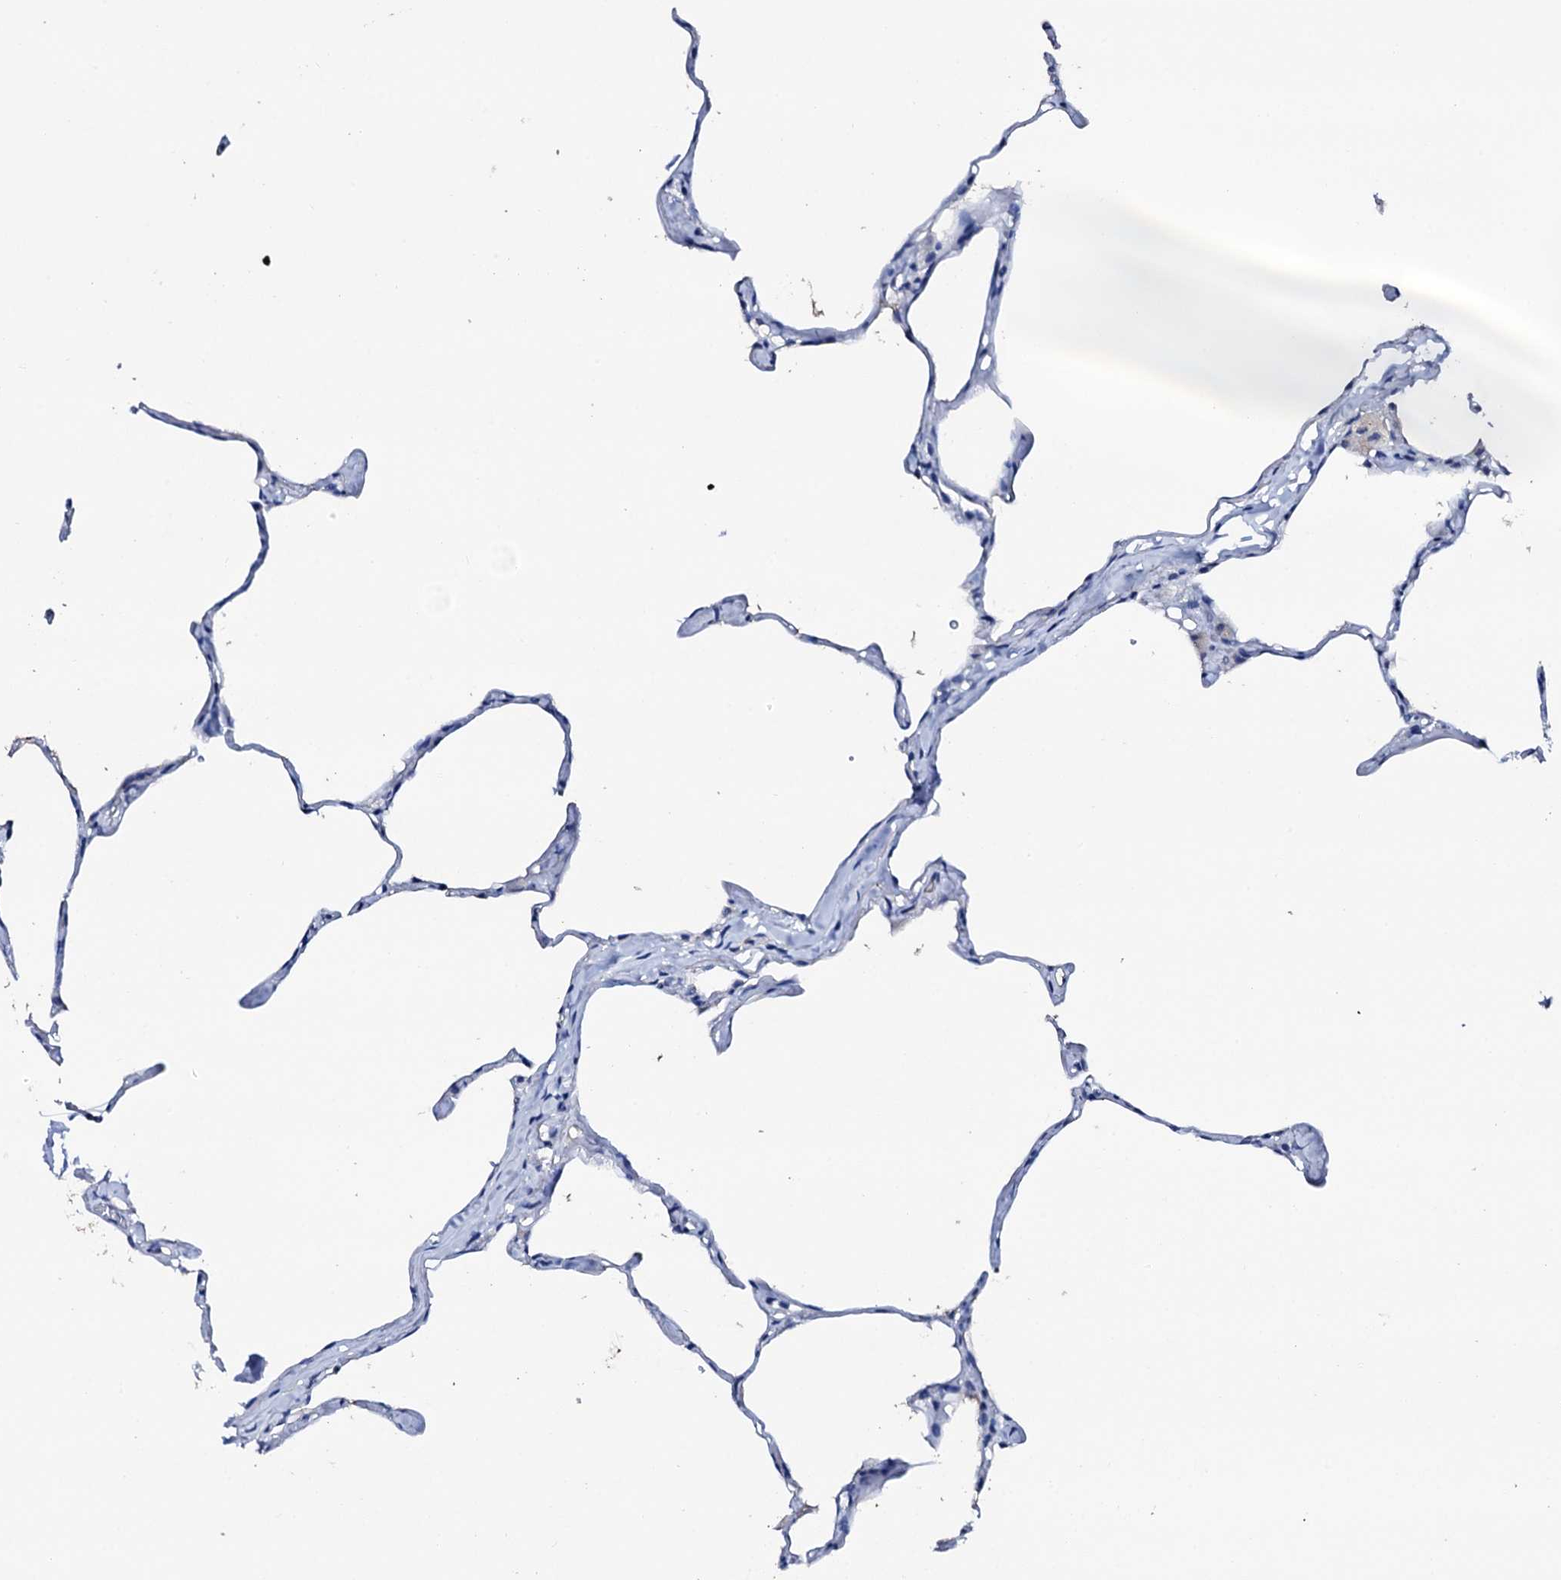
{"staining": {"intensity": "negative", "quantity": "none", "location": "none"}, "tissue": "lung", "cell_type": "Alveolar cells", "image_type": "normal", "snomed": [{"axis": "morphology", "description": "Normal tissue, NOS"}, {"axis": "topography", "description": "Lung"}], "caption": "This histopathology image is of unremarkable lung stained with immunohistochemistry to label a protein in brown with the nuclei are counter-stained blue. There is no expression in alveolar cells.", "gene": "NRIP2", "patient": {"sex": "male", "age": 65}}